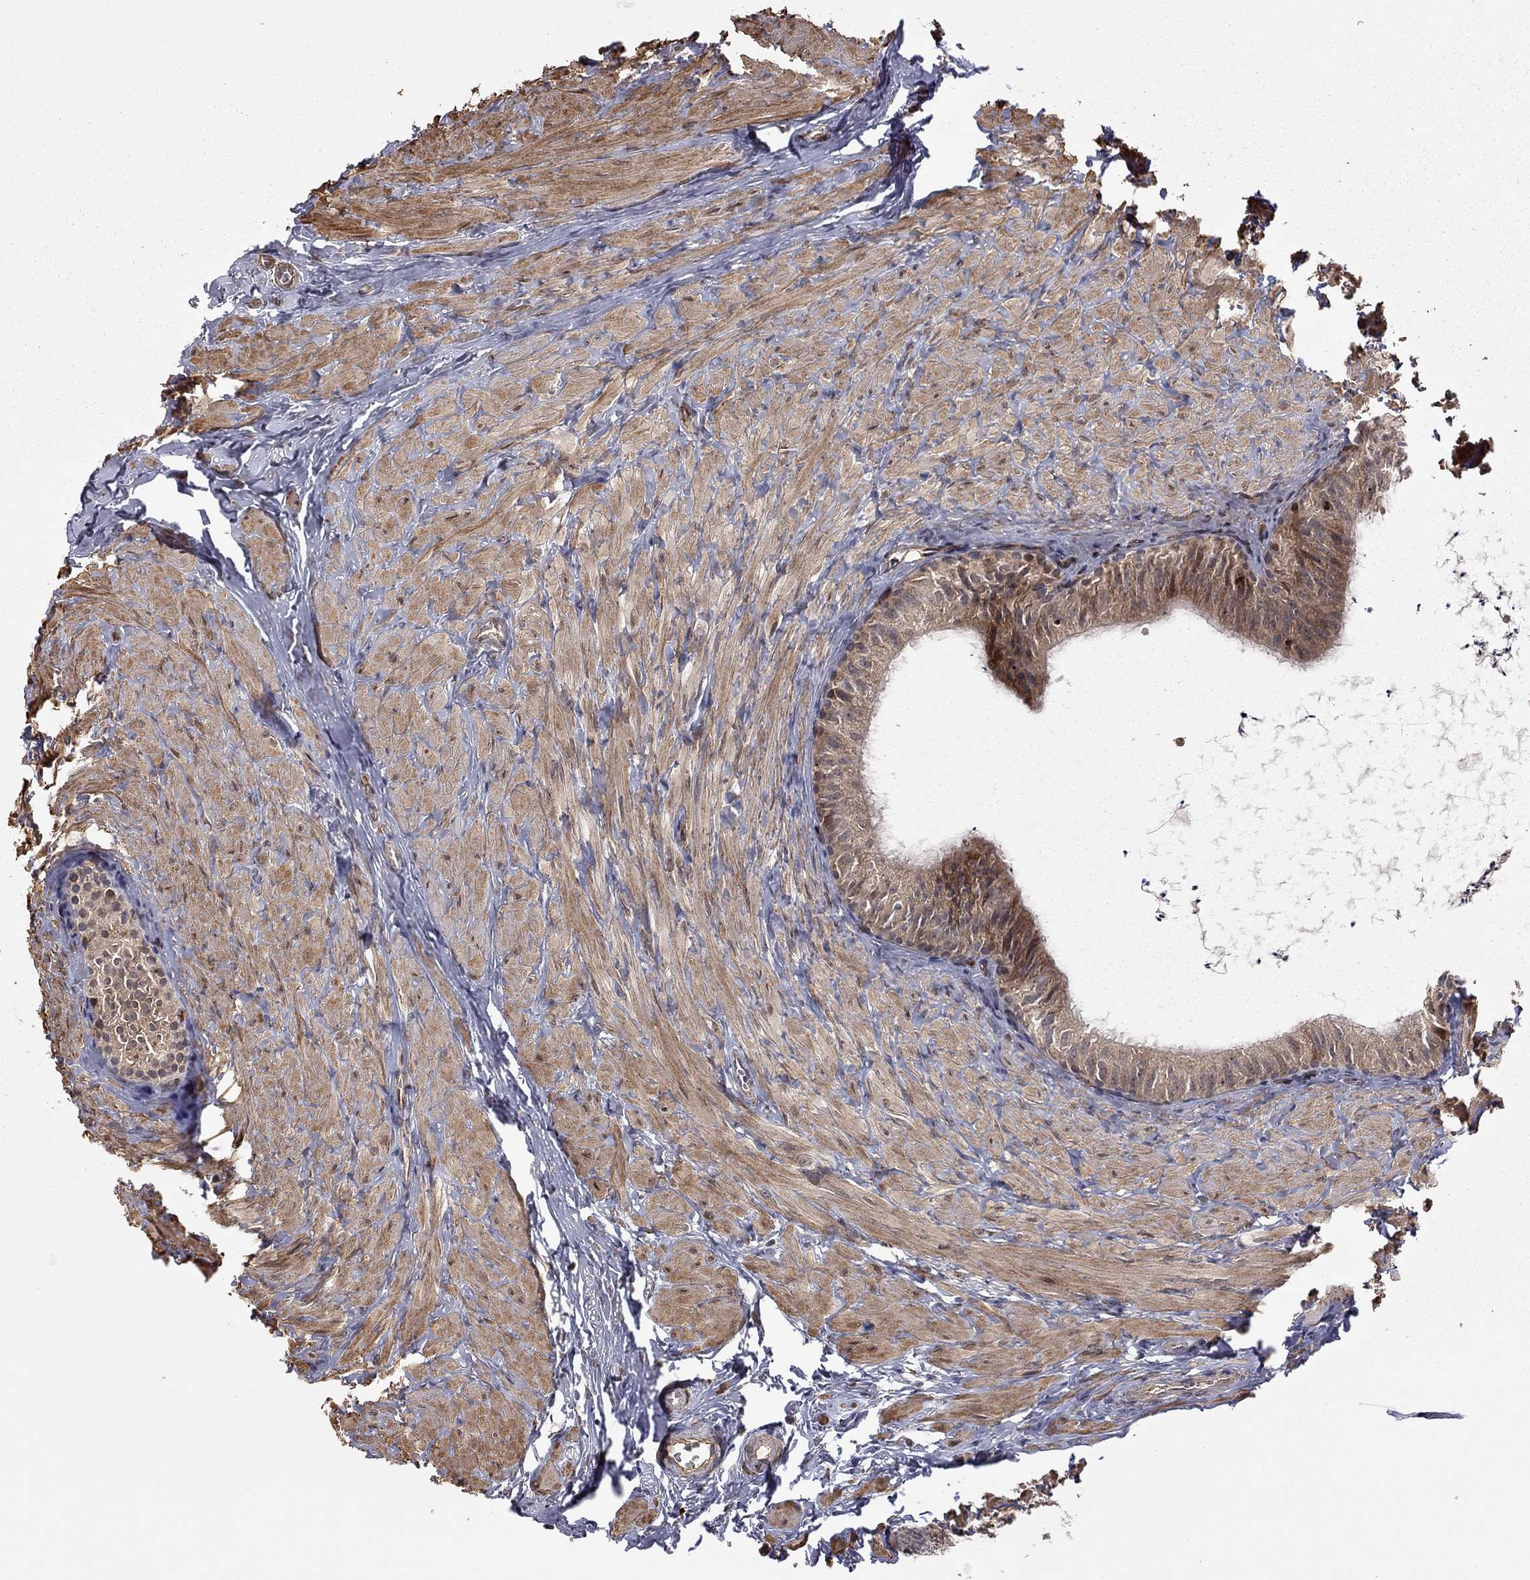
{"staining": {"intensity": "moderate", "quantity": ">75%", "location": "cytoplasmic/membranous"}, "tissue": "epididymis", "cell_type": "Glandular cells", "image_type": "normal", "snomed": [{"axis": "morphology", "description": "Normal tissue, NOS"}, {"axis": "topography", "description": "Epididymis"}], "caption": "Immunohistochemical staining of unremarkable epididymis exhibits >75% levels of moderate cytoplasmic/membranous protein staining in approximately >75% of glandular cells. (Brightfield microscopy of DAB IHC at high magnification).", "gene": "EXOC3L2", "patient": {"sex": "male", "age": 32}}